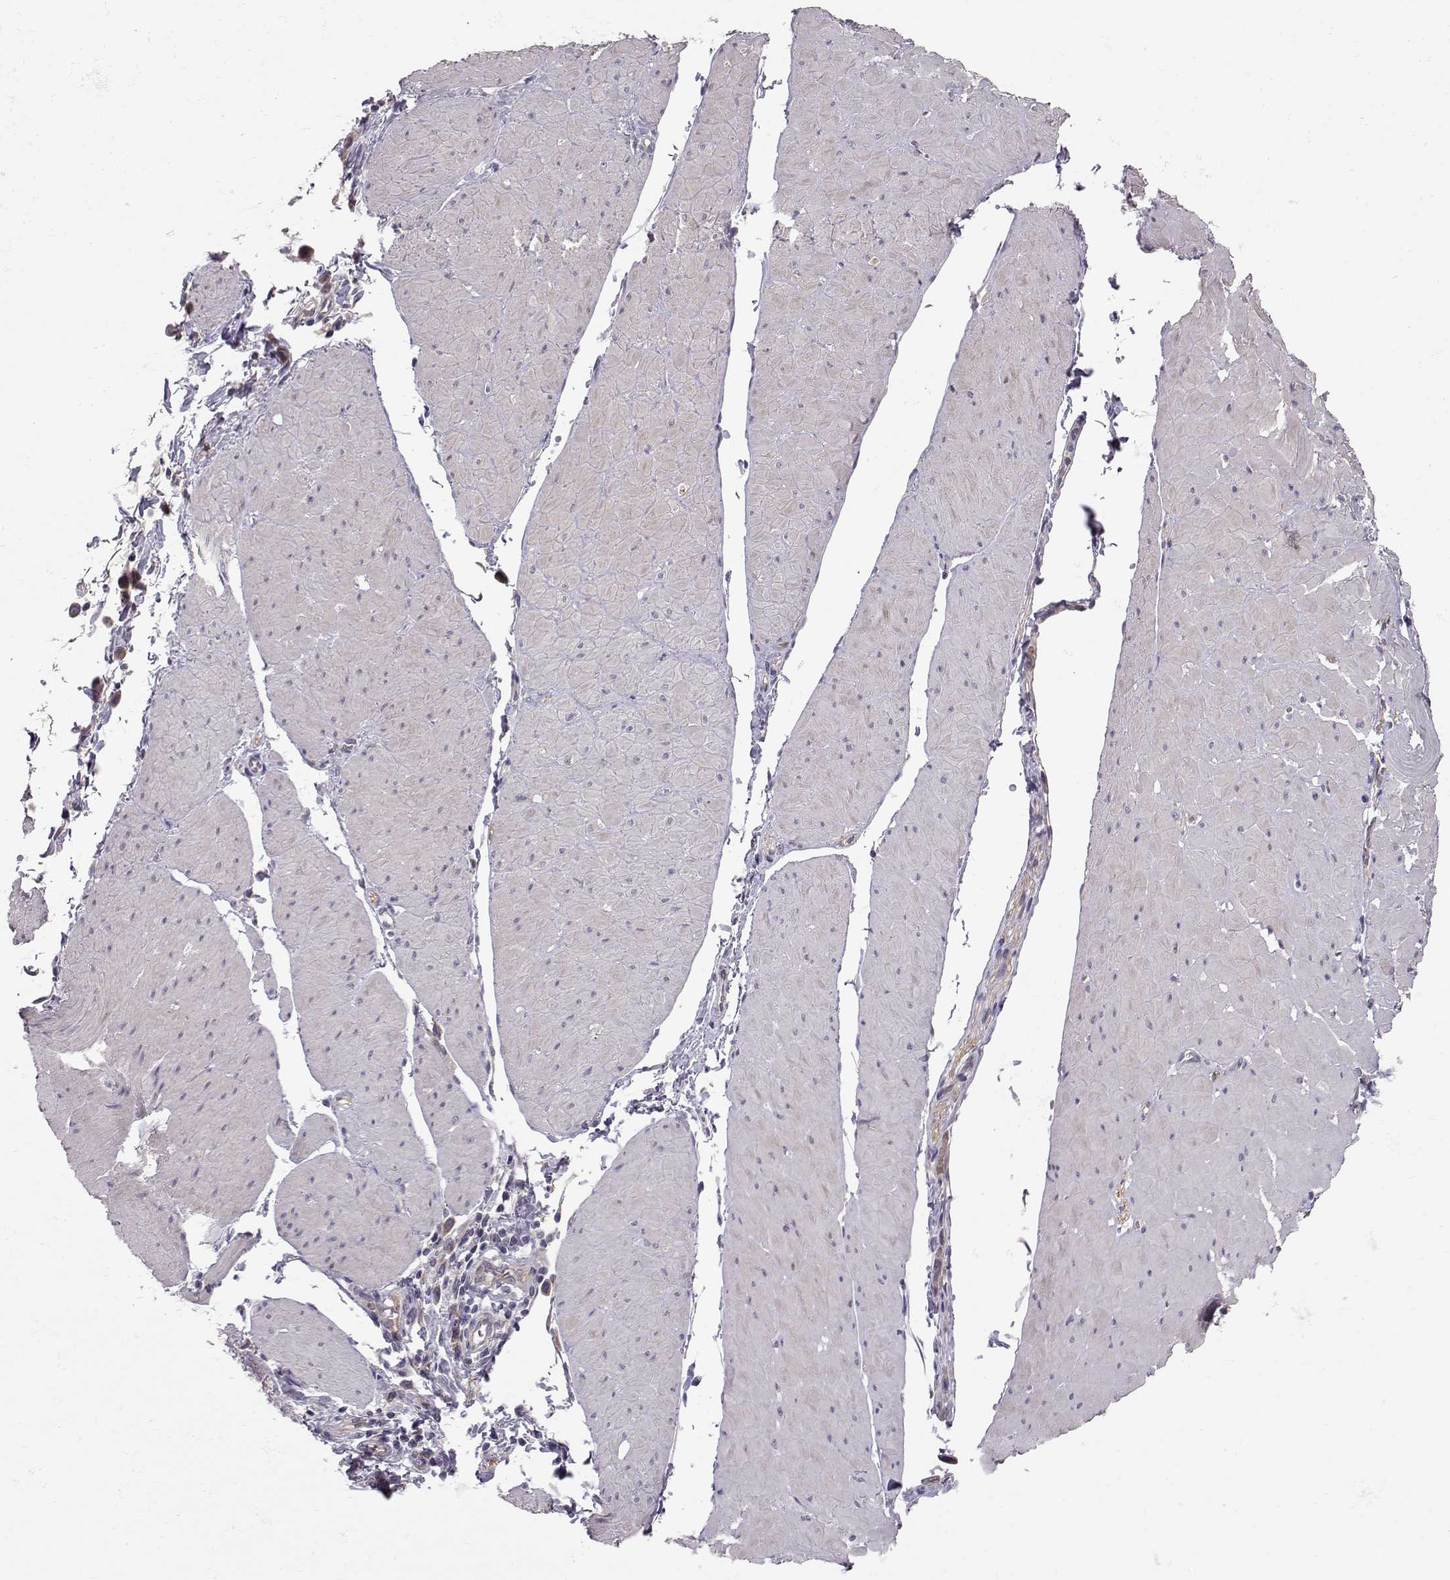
{"staining": {"intensity": "weak", "quantity": ">75%", "location": "cytoplasmic/membranous"}, "tissue": "stomach cancer", "cell_type": "Tumor cells", "image_type": "cancer", "snomed": [{"axis": "morphology", "description": "Adenocarcinoma, NOS"}, {"axis": "topography", "description": "Stomach"}], "caption": "This image demonstrates IHC staining of adenocarcinoma (stomach), with low weak cytoplasmic/membranous staining in approximately >75% of tumor cells.", "gene": "NCAM2", "patient": {"sex": "male", "age": 47}}